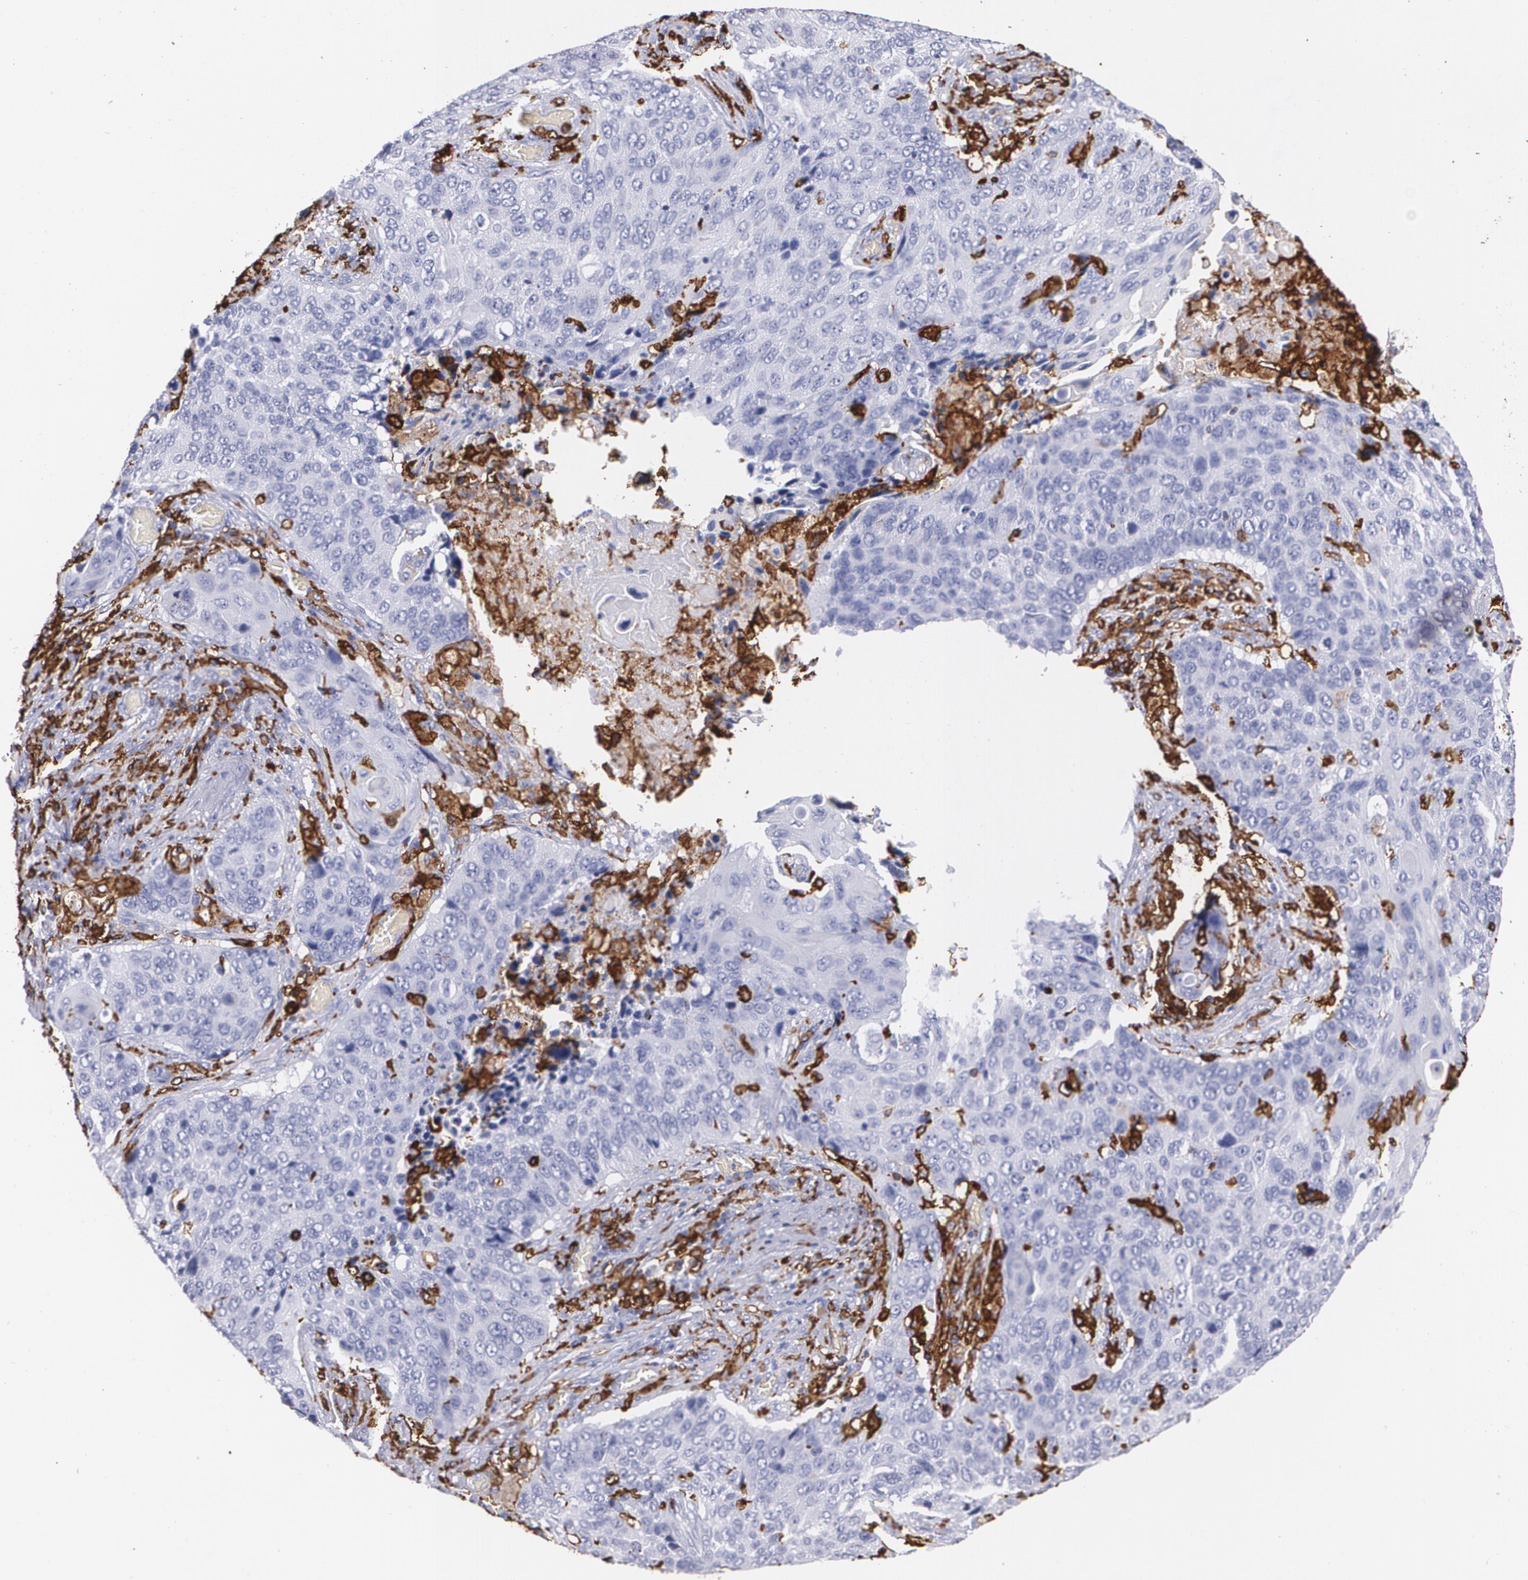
{"staining": {"intensity": "weak", "quantity": "<25%", "location": "cytoplasmic/membranous"}, "tissue": "lung cancer", "cell_type": "Tumor cells", "image_type": "cancer", "snomed": [{"axis": "morphology", "description": "Squamous cell carcinoma, NOS"}, {"axis": "topography", "description": "Lung"}], "caption": "IHC micrograph of human lung cancer stained for a protein (brown), which shows no staining in tumor cells. Brightfield microscopy of immunohistochemistry (IHC) stained with DAB (brown) and hematoxylin (blue), captured at high magnification.", "gene": "HLA-DRA", "patient": {"sex": "male", "age": 68}}